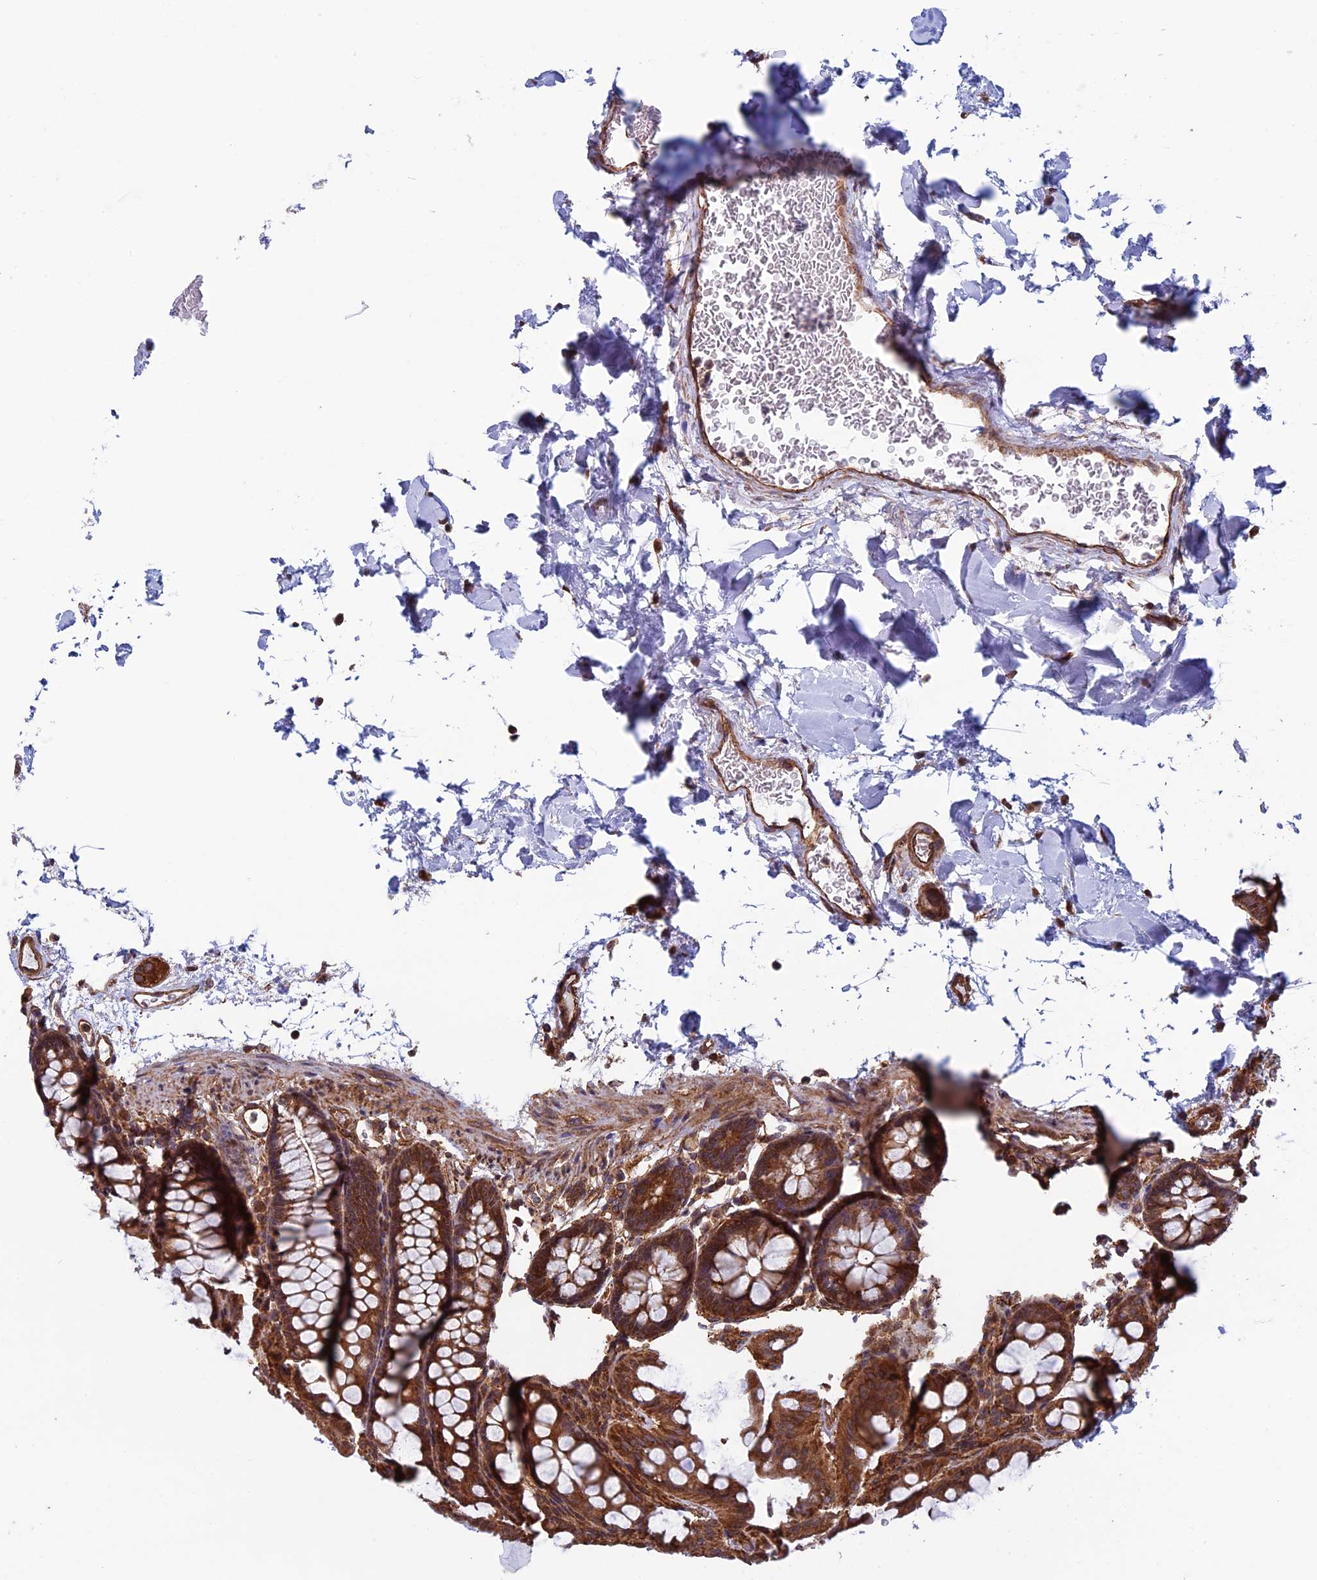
{"staining": {"intensity": "strong", "quantity": ">75%", "location": "cytoplasmic/membranous"}, "tissue": "colon", "cell_type": "Endothelial cells", "image_type": "normal", "snomed": [{"axis": "morphology", "description": "Normal tissue, NOS"}, {"axis": "topography", "description": "Colon"}], "caption": "About >75% of endothelial cells in benign colon exhibit strong cytoplasmic/membranous protein staining as visualized by brown immunohistochemical staining.", "gene": "CCDC8", "patient": {"sex": "male", "age": 75}}